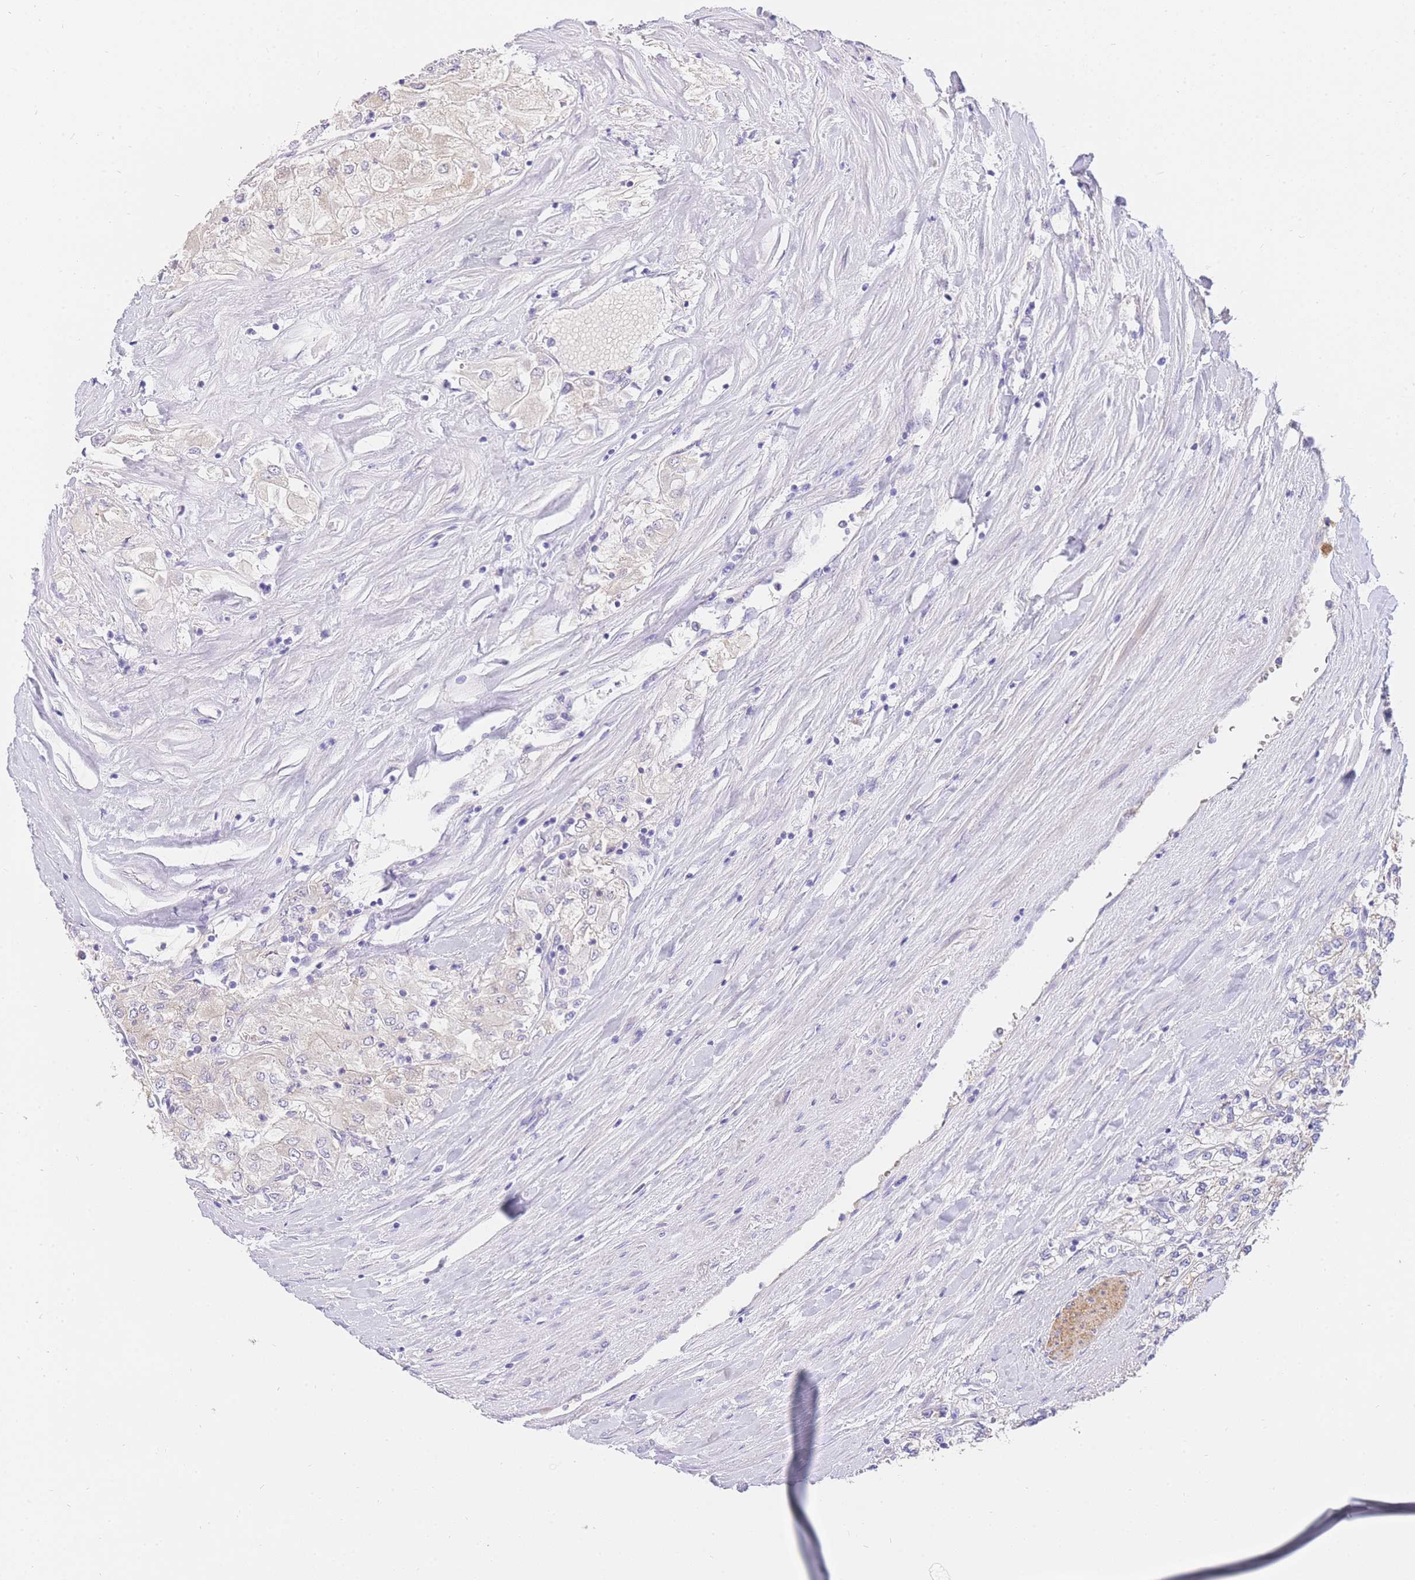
{"staining": {"intensity": "negative", "quantity": "none", "location": "none"}, "tissue": "renal cancer", "cell_type": "Tumor cells", "image_type": "cancer", "snomed": [{"axis": "morphology", "description": "Adenocarcinoma, NOS"}, {"axis": "topography", "description": "Kidney"}], "caption": "The photomicrograph displays no staining of tumor cells in renal adenocarcinoma.", "gene": "C2orf88", "patient": {"sex": "male", "age": 80}}